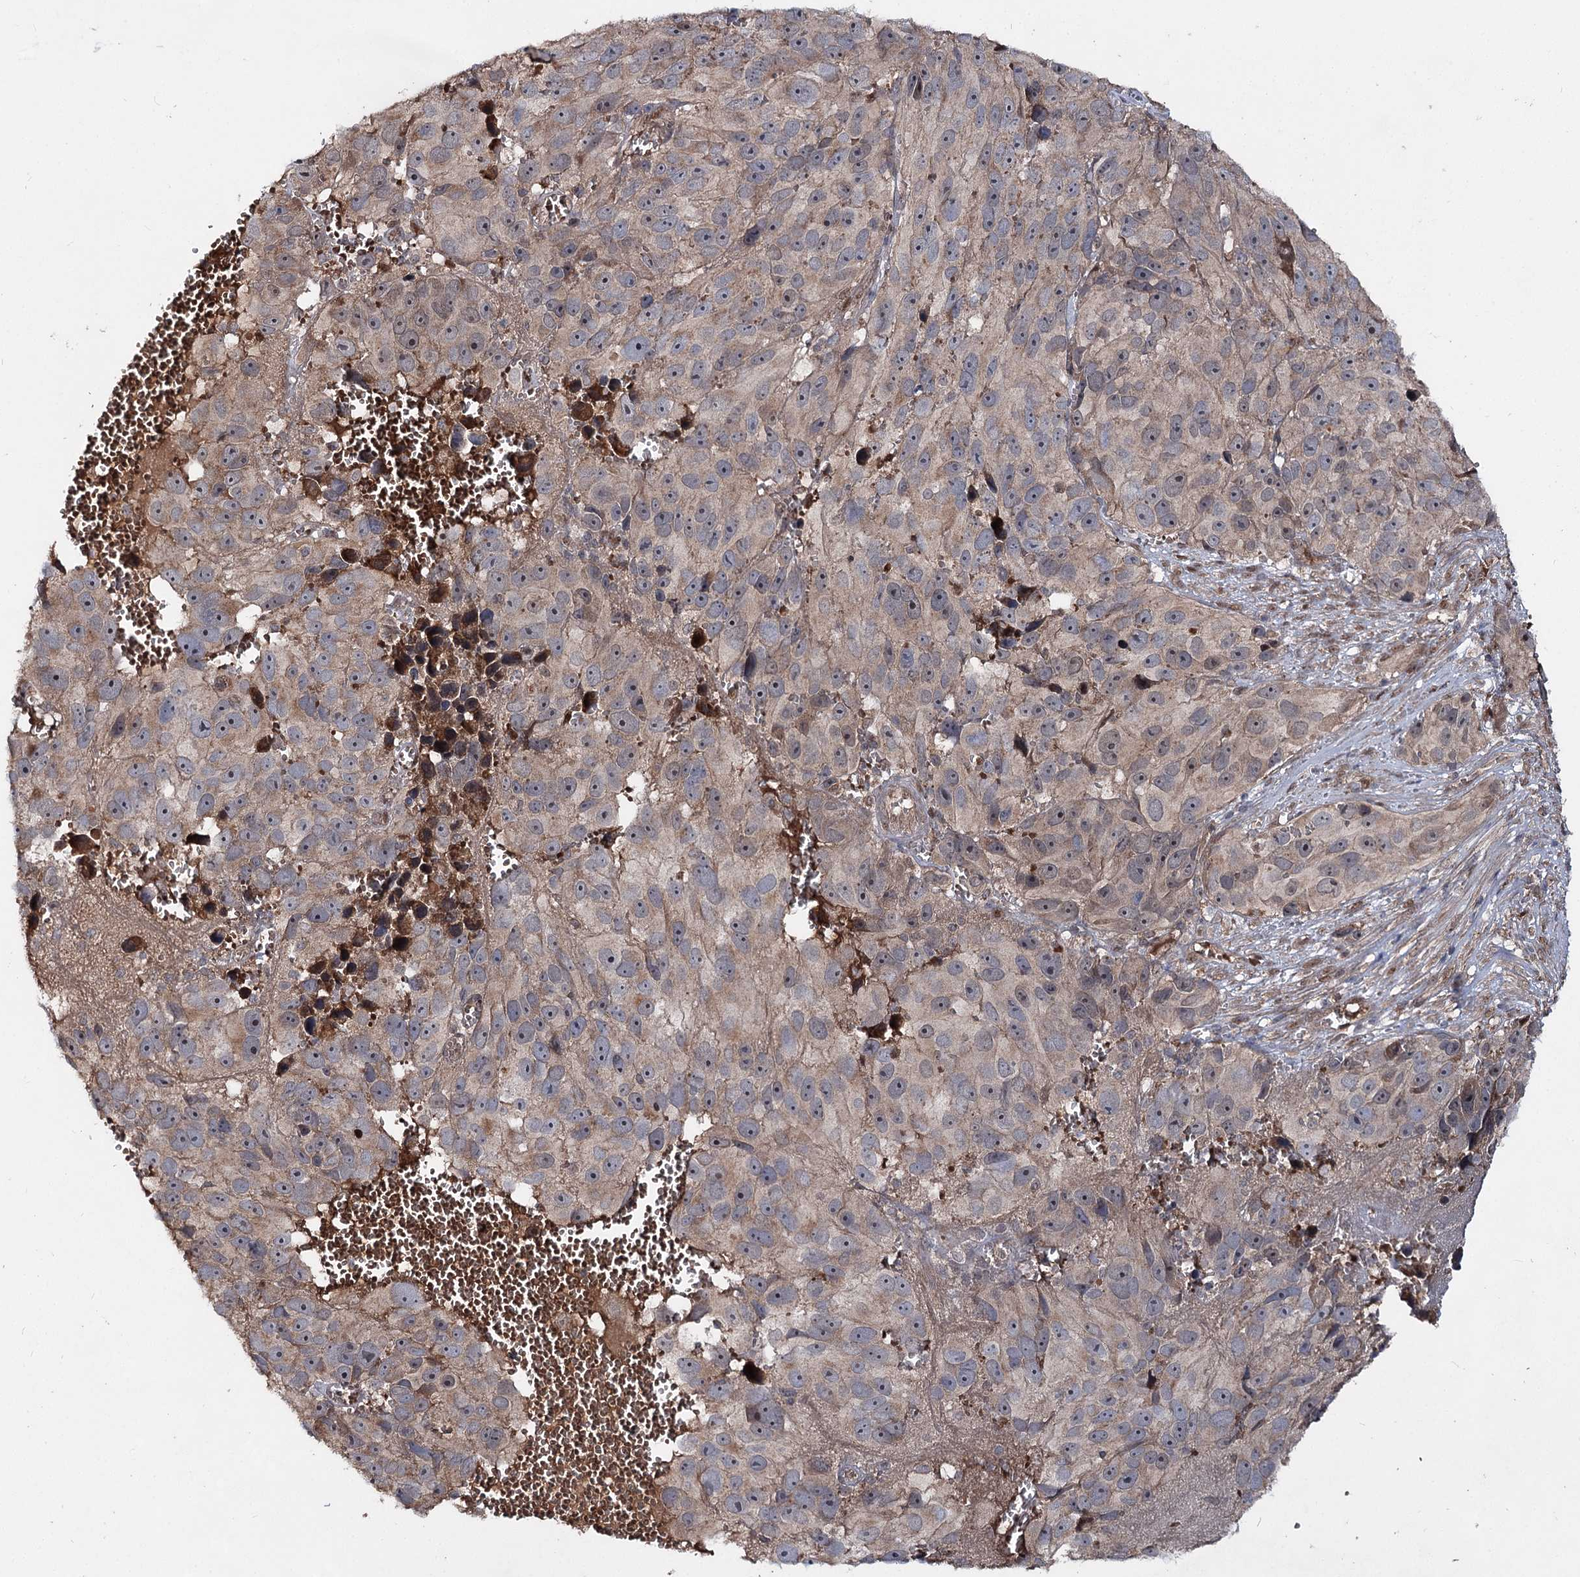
{"staining": {"intensity": "negative", "quantity": "none", "location": "none"}, "tissue": "melanoma", "cell_type": "Tumor cells", "image_type": "cancer", "snomed": [{"axis": "morphology", "description": "Malignant melanoma, NOS"}, {"axis": "topography", "description": "Skin"}], "caption": "DAB (3,3'-diaminobenzidine) immunohistochemical staining of malignant melanoma demonstrates no significant staining in tumor cells.", "gene": "MSANTD2", "patient": {"sex": "male", "age": 84}}